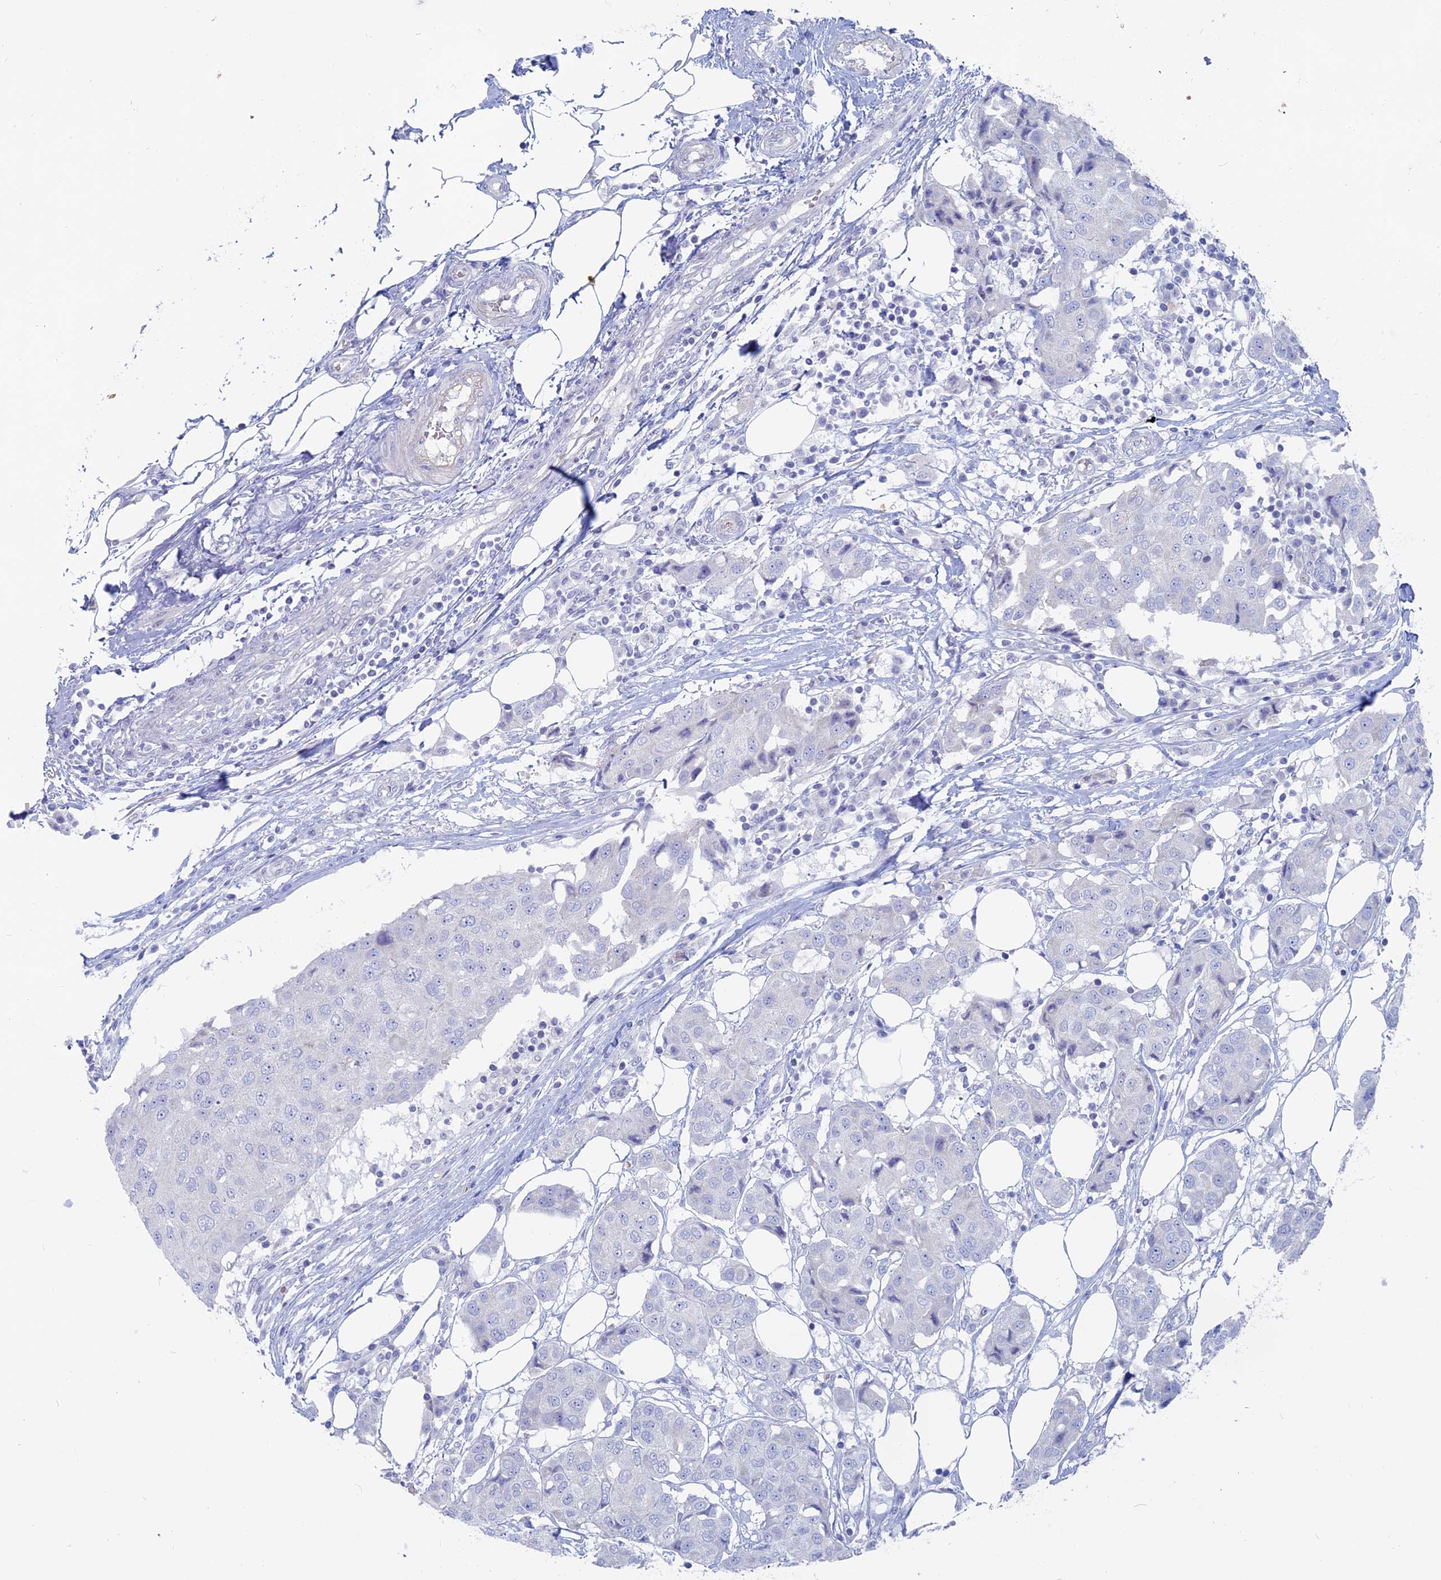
{"staining": {"intensity": "negative", "quantity": "none", "location": "none"}, "tissue": "breast cancer", "cell_type": "Tumor cells", "image_type": "cancer", "snomed": [{"axis": "morphology", "description": "Duct carcinoma"}, {"axis": "topography", "description": "Breast"}], "caption": "Tumor cells are negative for brown protein staining in breast cancer (intraductal carcinoma).", "gene": "TBC1D30", "patient": {"sex": "female", "age": 80}}